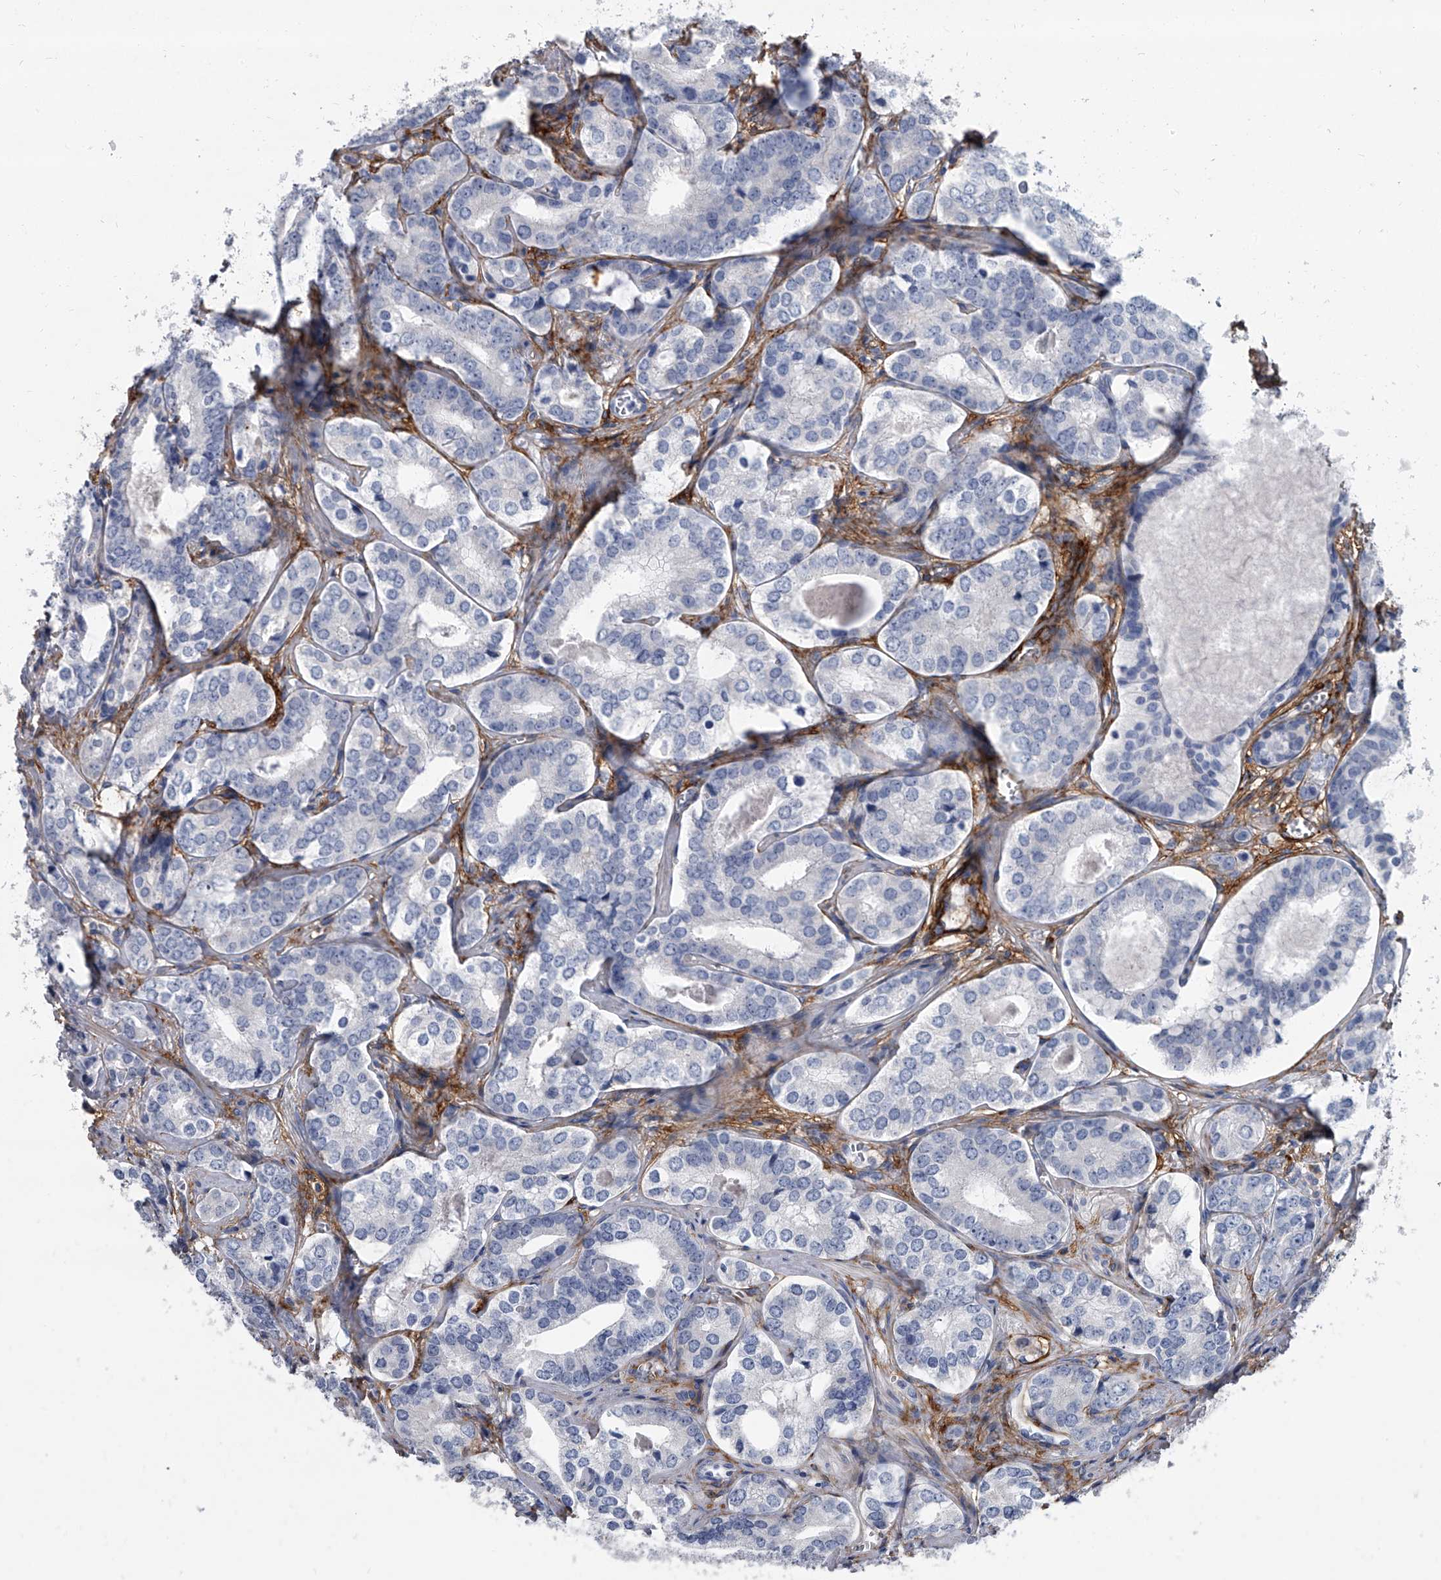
{"staining": {"intensity": "negative", "quantity": "none", "location": "none"}, "tissue": "prostate cancer", "cell_type": "Tumor cells", "image_type": "cancer", "snomed": [{"axis": "morphology", "description": "Adenocarcinoma, High grade"}, {"axis": "topography", "description": "Prostate"}], "caption": "Photomicrograph shows no protein staining in tumor cells of prostate cancer (high-grade adenocarcinoma) tissue.", "gene": "ALG14", "patient": {"sex": "male", "age": 62}}